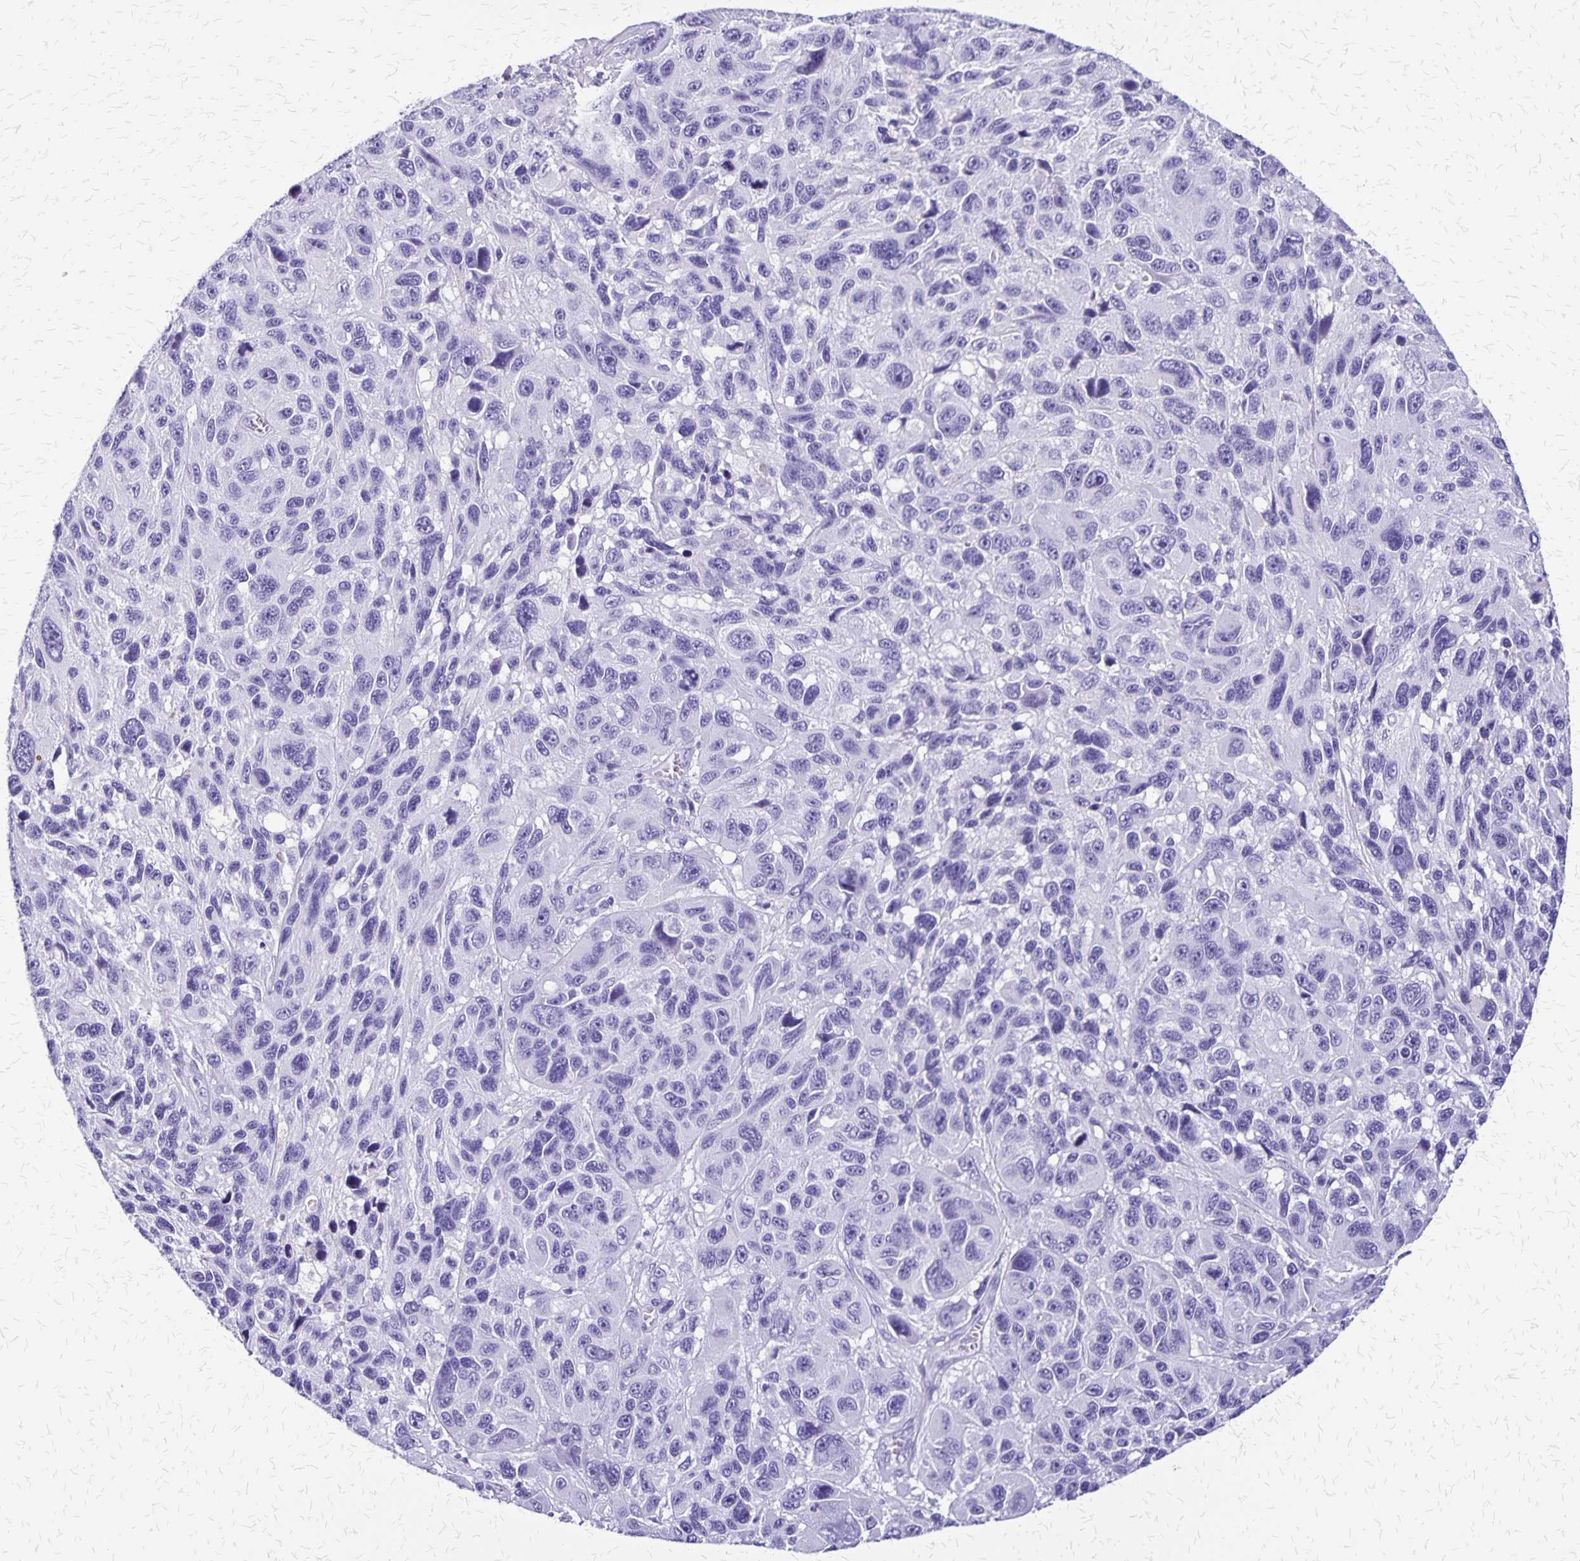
{"staining": {"intensity": "negative", "quantity": "none", "location": "none"}, "tissue": "melanoma", "cell_type": "Tumor cells", "image_type": "cancer", "snomed": [{"axis": "morphology", "description": "Malignant melanoma, NOS"}, {"axis": "topography", "description": "Skin"}], "caption": "Micrograph shows no protein positivity in tumor cells of malignant melanoma tissue.", "gene": "SLC13A2", "patient": {"sex": "male", "age": 53}}